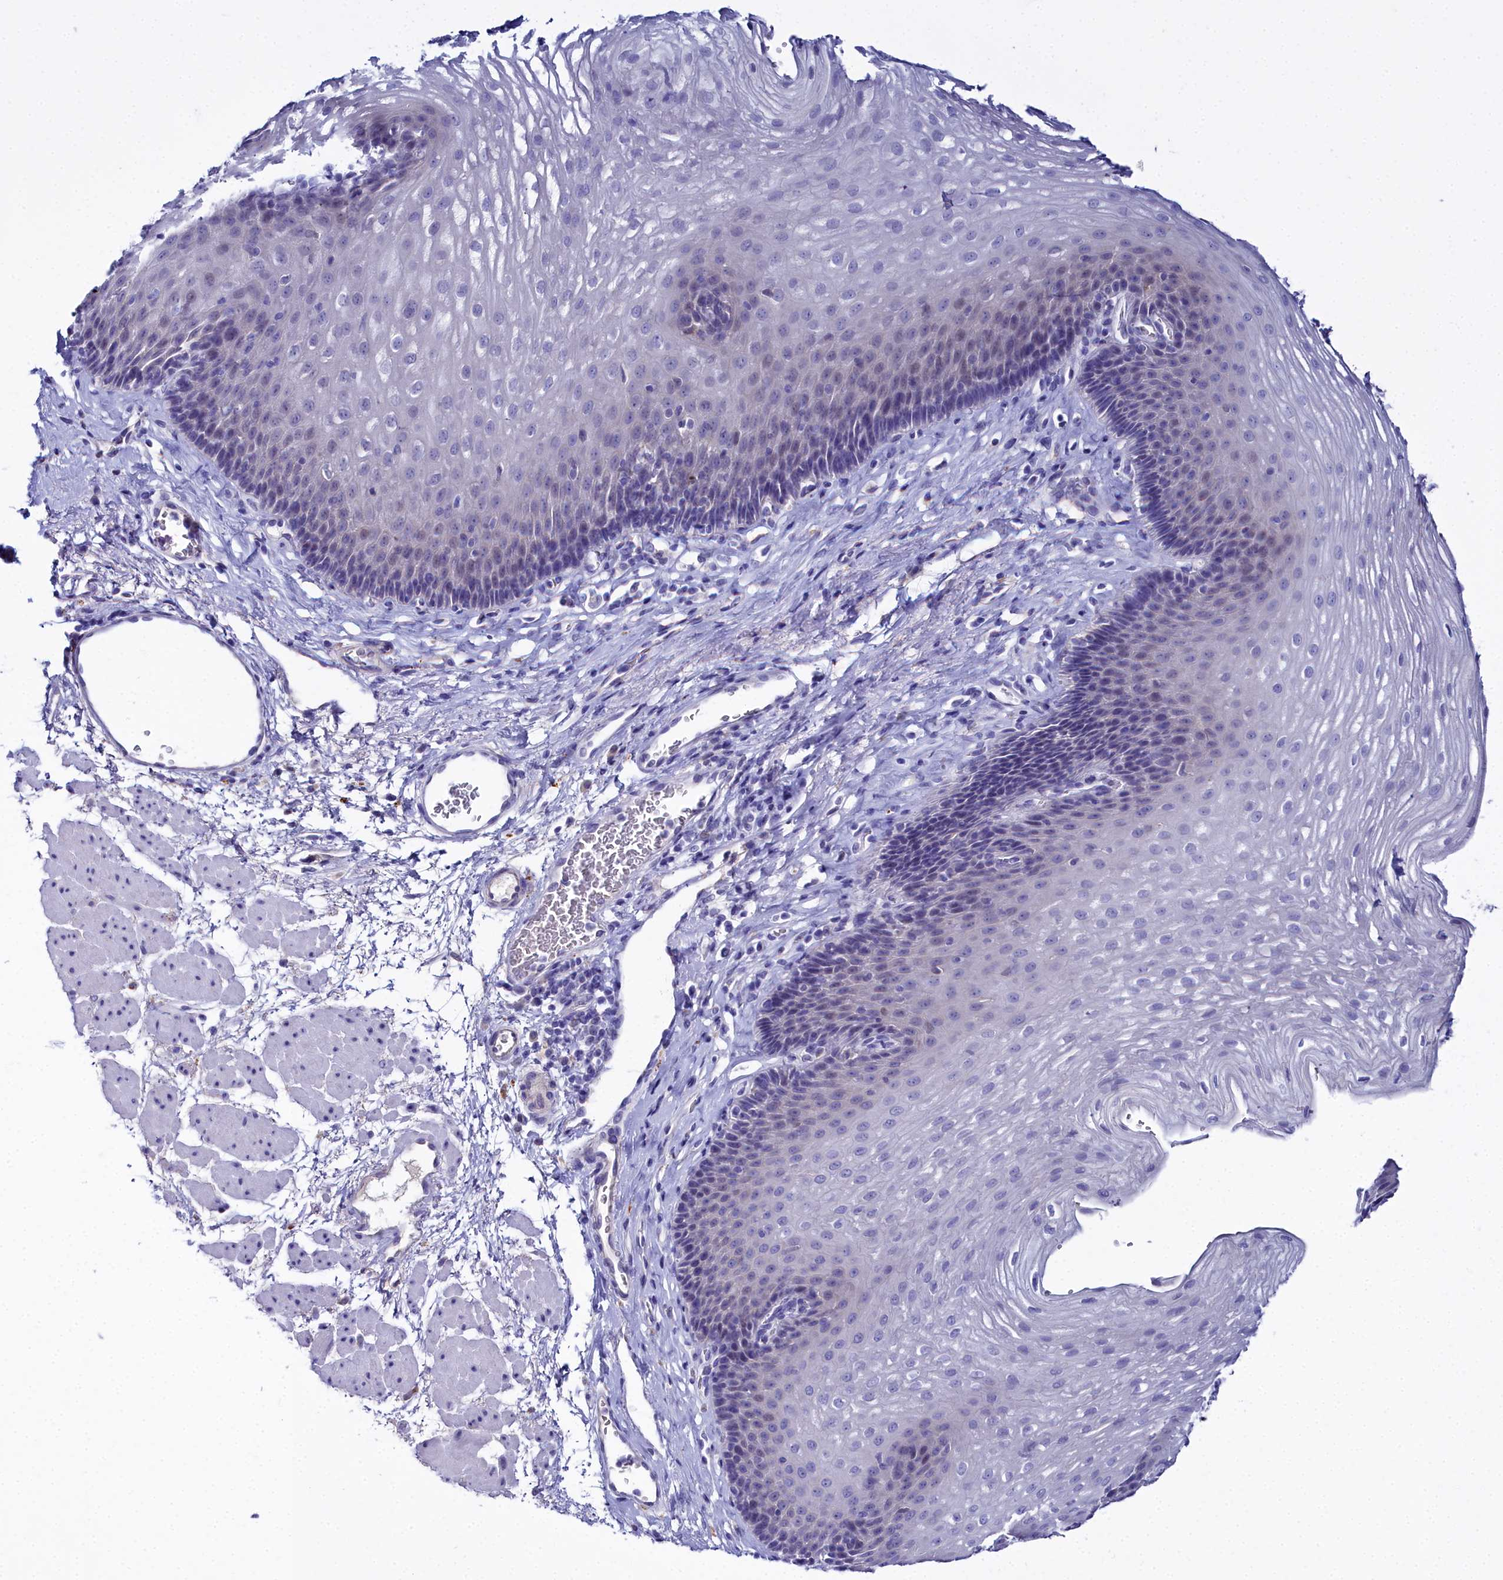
{"staining": {"intensity": "weak", "quantity": "<25%", "location": "cytoplasmic/membranous"}, "tissue": "esophagus", "cell_type": "Squamous epithelial cells", "image_type": "normal", "snomed": [{"axis": "morphology", "description": "Normal tissue, NOS"}, {"axis": "topography", "description": "Esophagus"}], "caption": "Squamous epithelial cells are negative for protein expression in unremarkable human esophagus.", "gene": "ELAPOR2", "patient": {"sex": "female", "age": 66}}